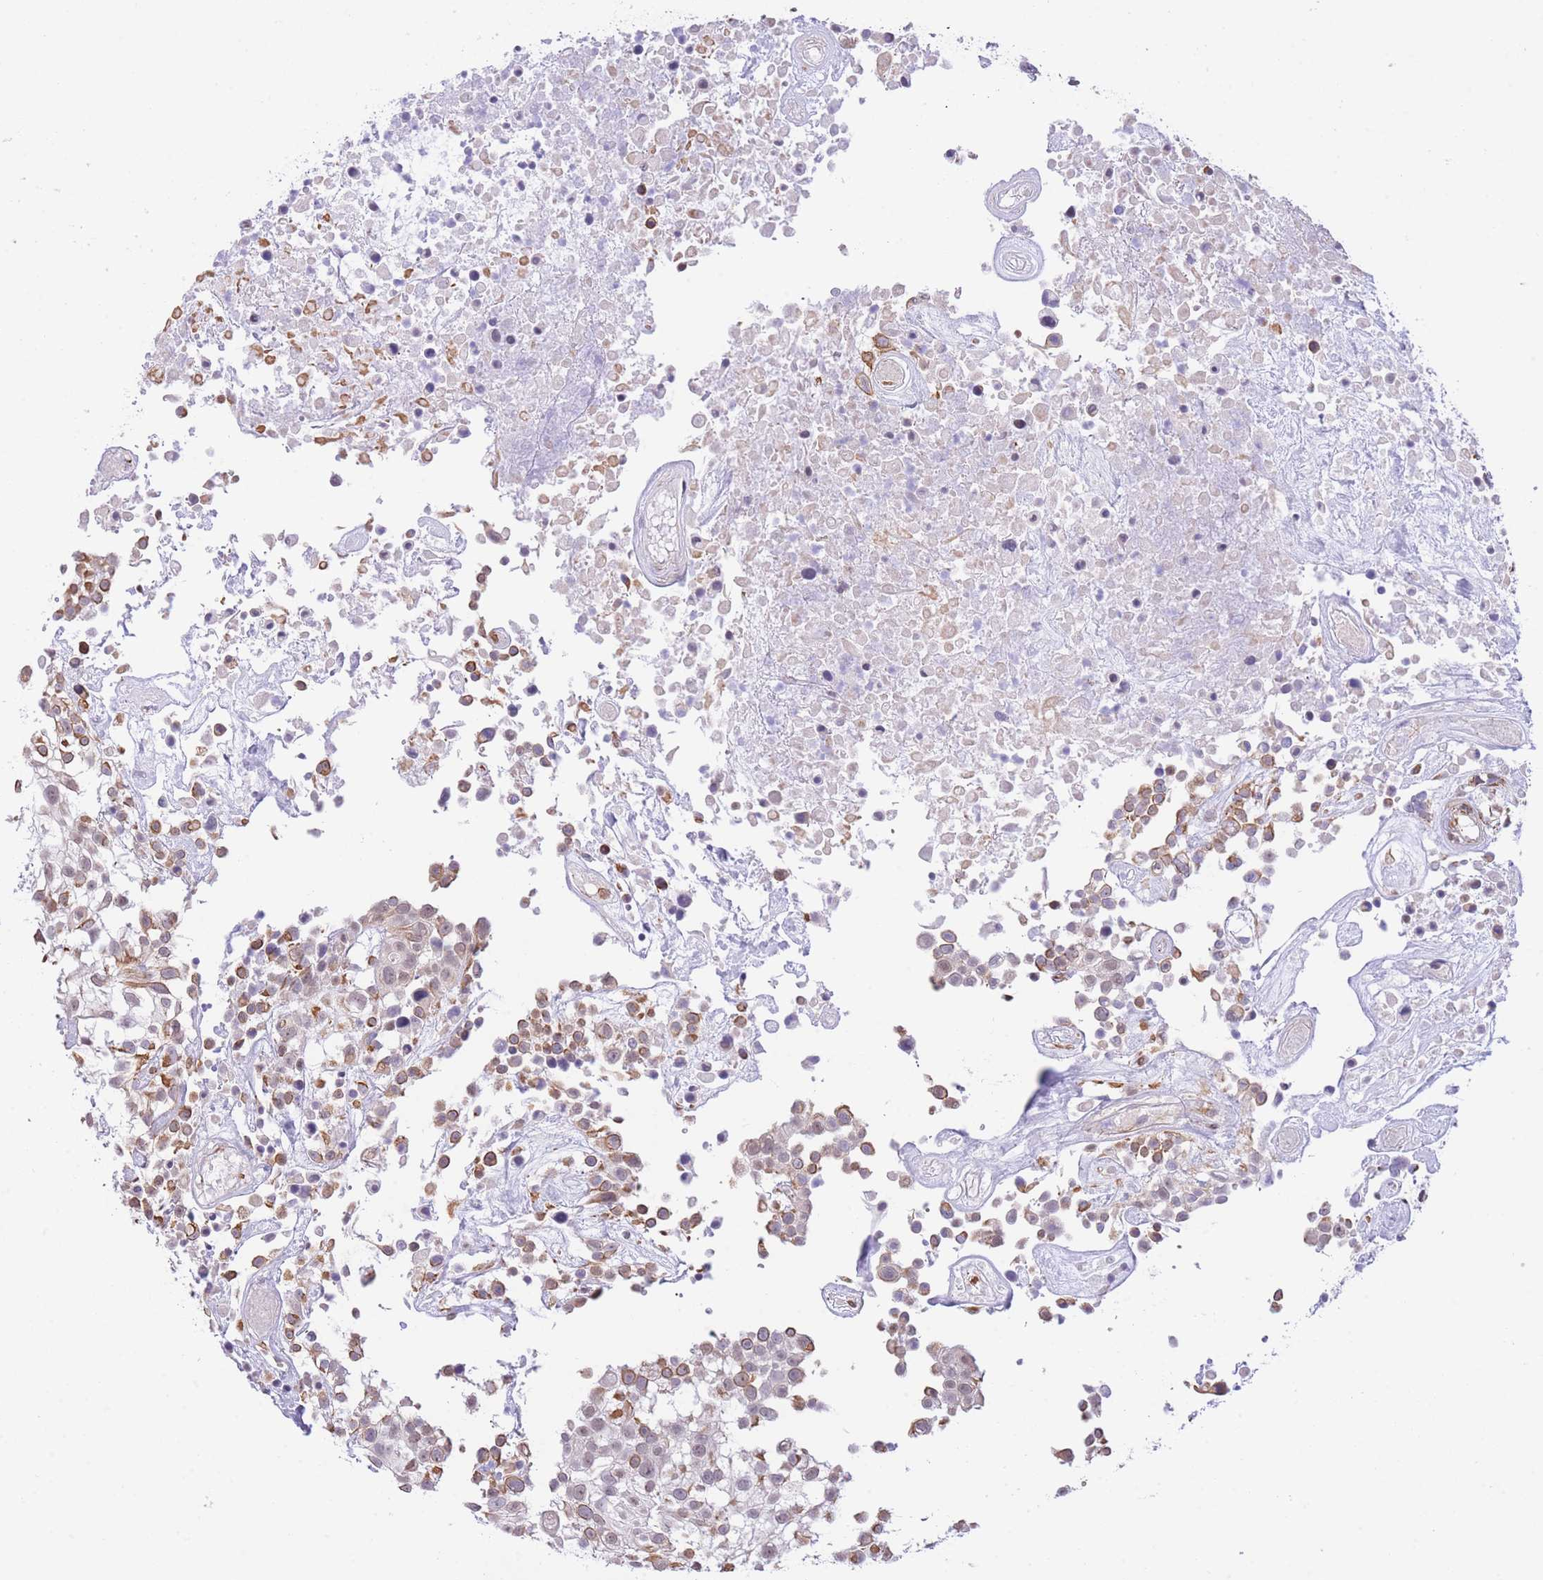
{"staining": {"intensity": "moderate", "quantity": "25%-75%", "location": "cytoplasmic/membranous"}, "tissue": "urothelial cancer", "cell_type": "Tumor cells", "image_type": "cancer", "snomed": [{"axis": "morphology", "description": "Urothelial carcinoma, High grade"}, {"axis": "topography", "description": "Urinary bladder"}], "caption": "Protein staining of urothelial cancer tissue reveals moderate cytoplasmic/membranous positivity in about 25%-75% of tumor cells. (DAB IHC with brightfield microscopy, high magnification).", "gene": "PSG8", "patient": {"sex": "male", "age": 56}}